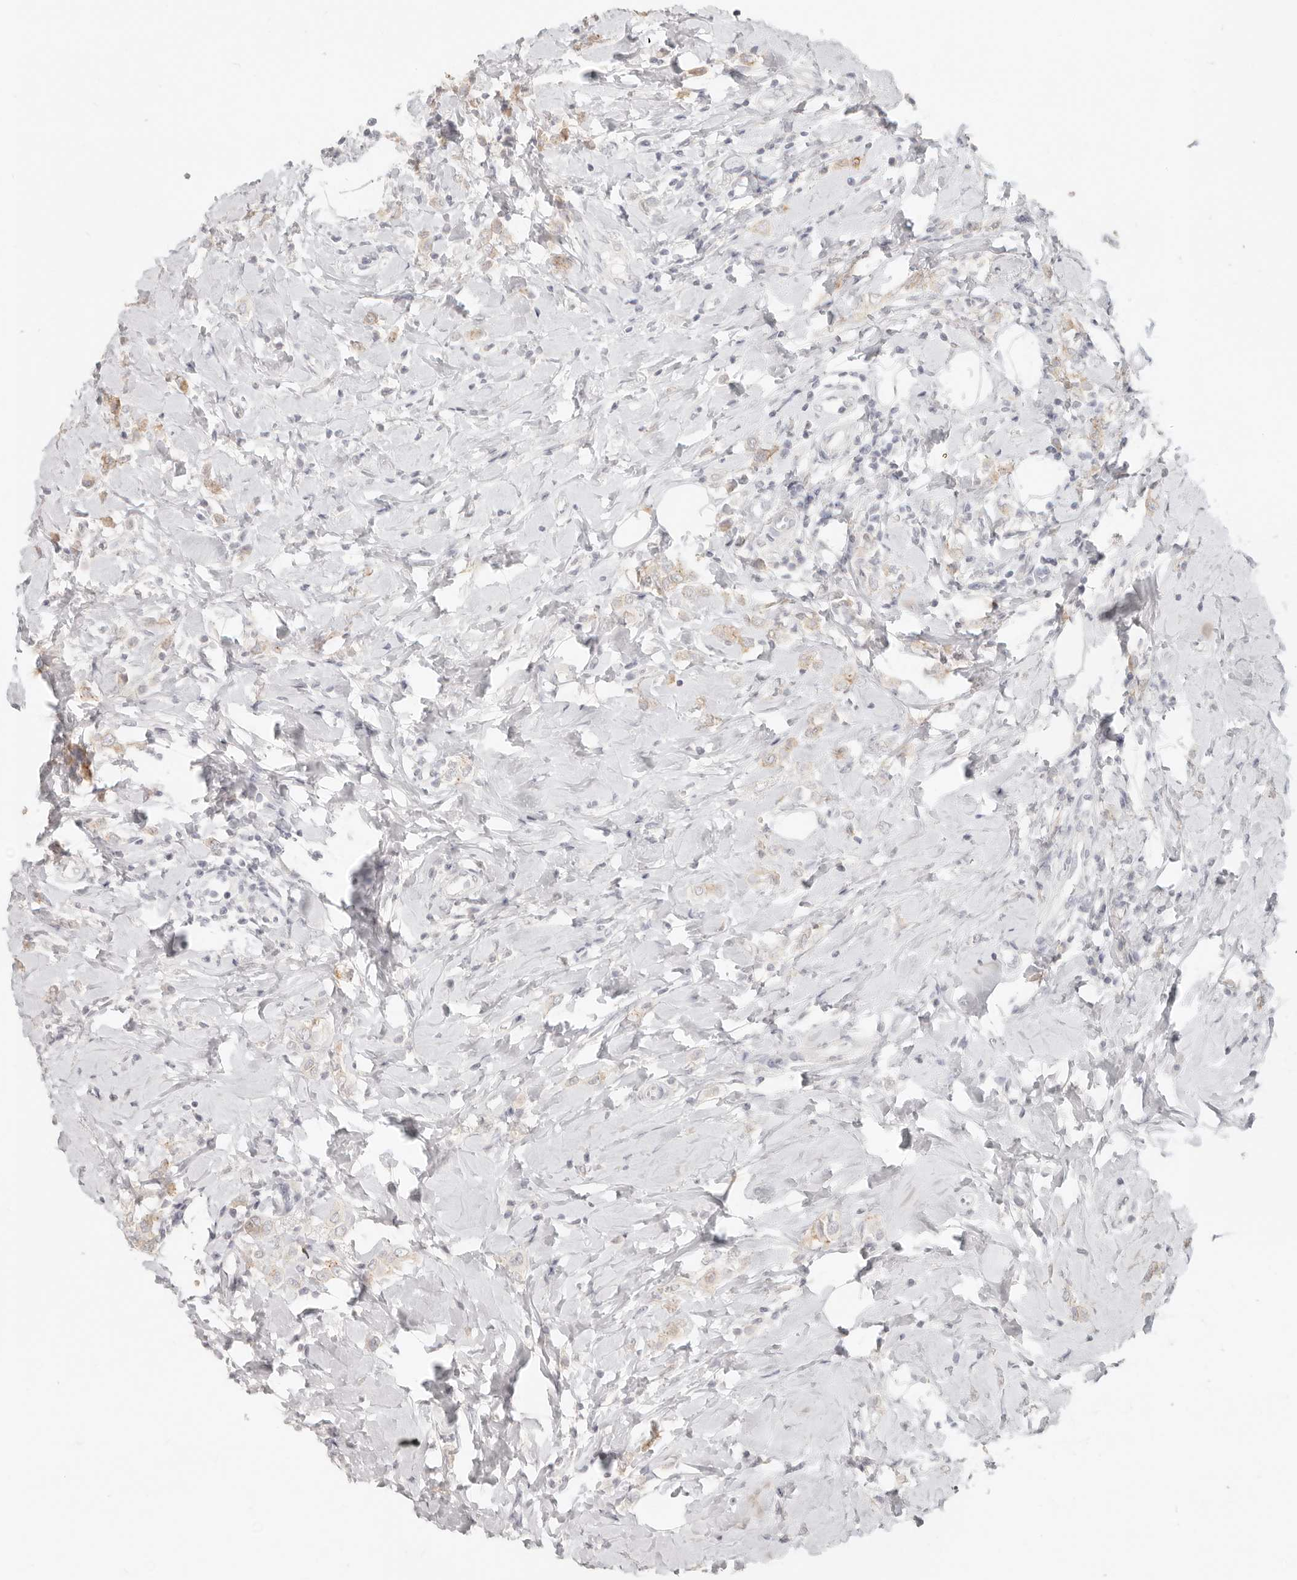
{"staining": {"intensity": "weak", "quantity": "<25%", "location": "cytoplasmic/membranous"}, "tissue": "breast cancer", "cell_type": "Tumor cells", "image_type": "cancer", "snomed": [{"axis": "morphology", "description": "Lobular carcinoma"}, {"axis": "topography", "description": "Breast"}], "caption": "A micrograph of breast cancer (lobular carcinoma) stained for a protein reveals no brown staining in tumor cells. (Immunohistochemistry, brightfield microscopy, high magnification).", "gene": "EPCAM", "patient": {"sex": "female", "age": 47}}